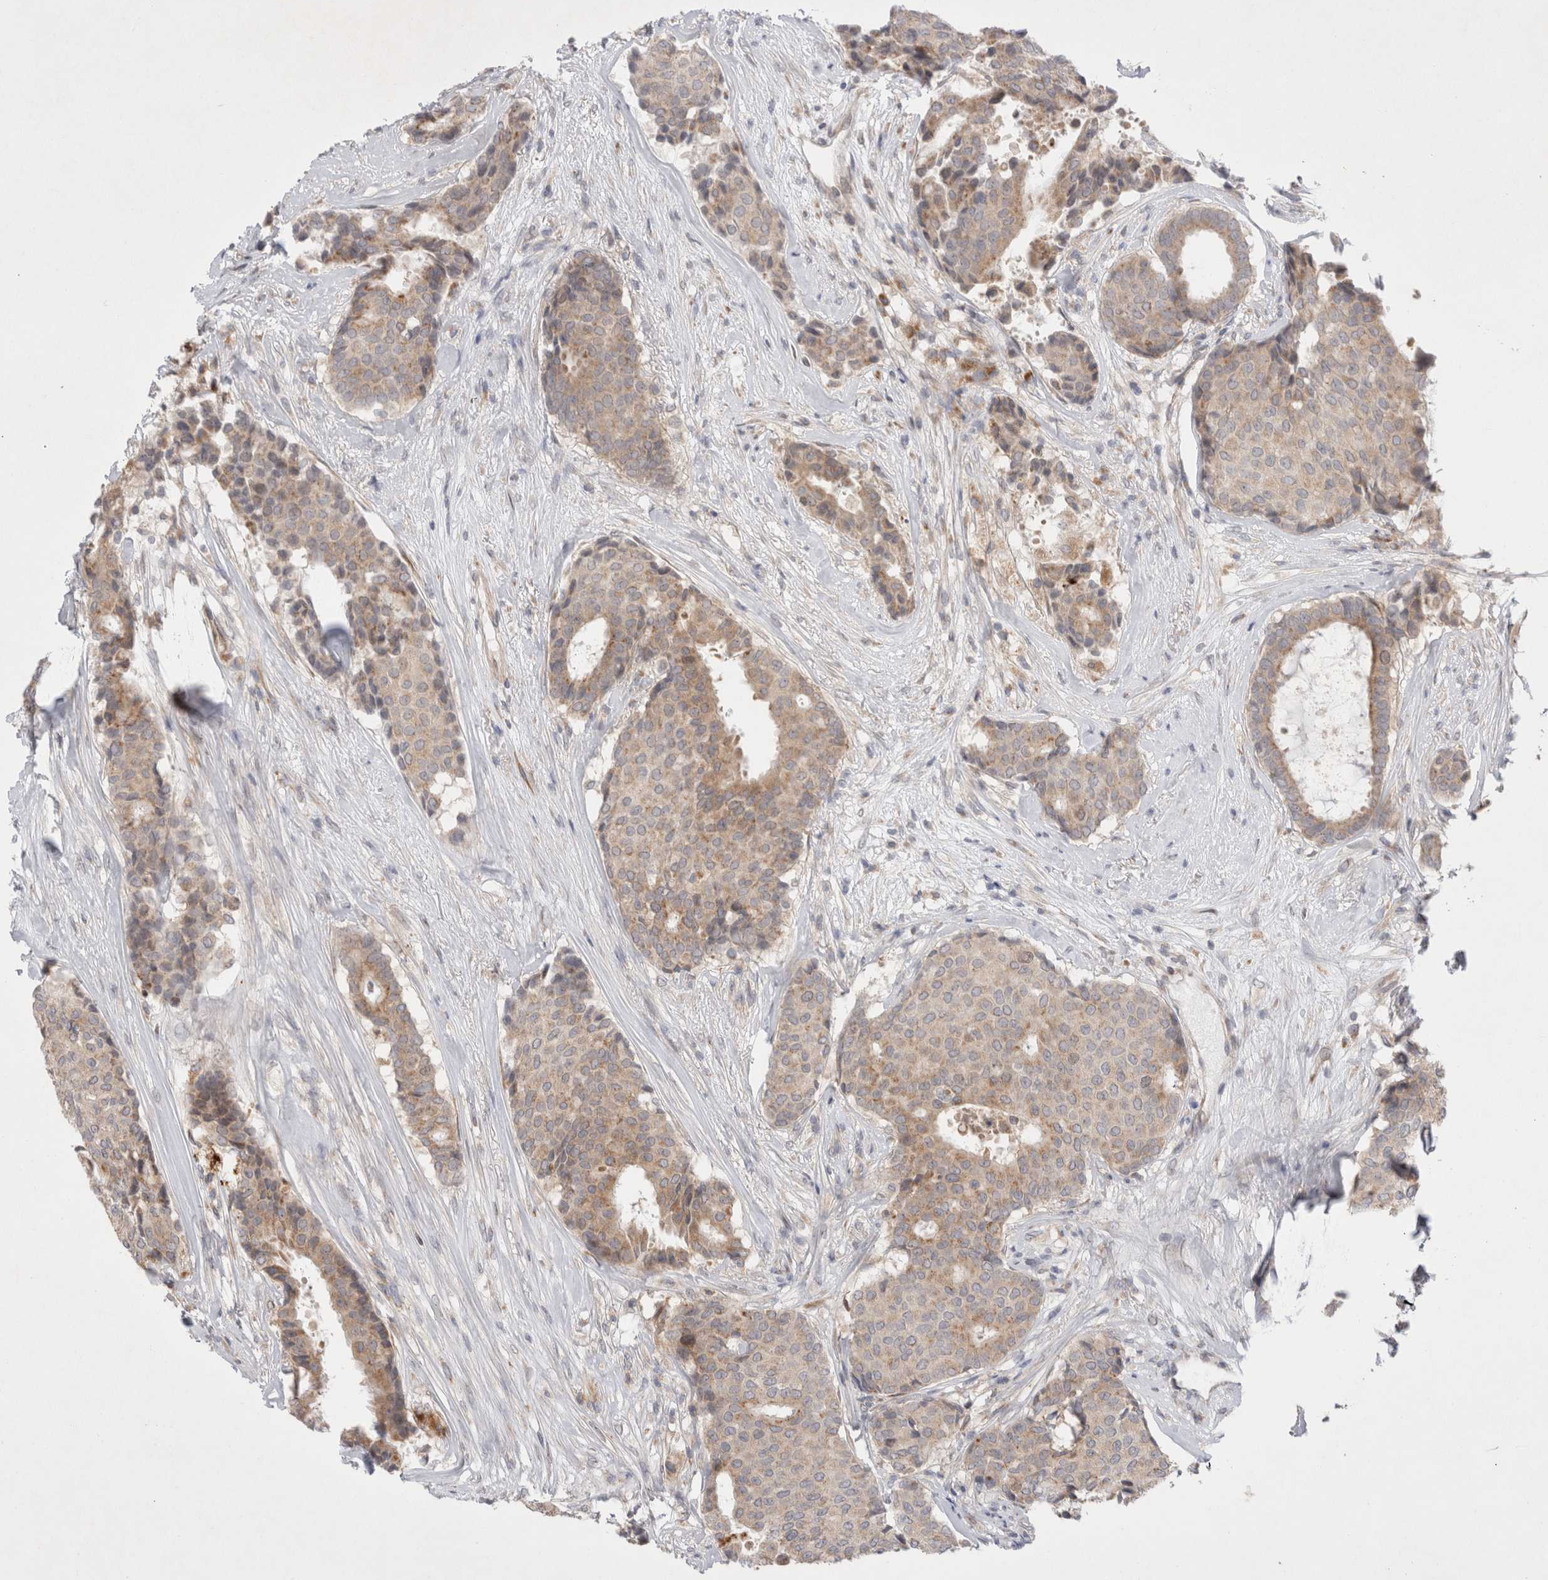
{"staining": {"intensity": "weak", "quantity": ">75%", "location": "cytoplasmic/membranous"}, "tissue": "breast cancer", "cell_type": "Tumor cells", "image_type": "cancer", "snomed": [{"axis": "morphology", "description": "Duct carcinoma"}, {"axis": "topography", "description": "Breast"}], "caption": "Human breast invasive ductal carcinoma stained for a protein (brown) displays weak cytoplasmic/membranous positive positivity in approximately >75% of tumor cells.", "gene": "NPC1", "patient": {"sex": "female", "age": 75}}